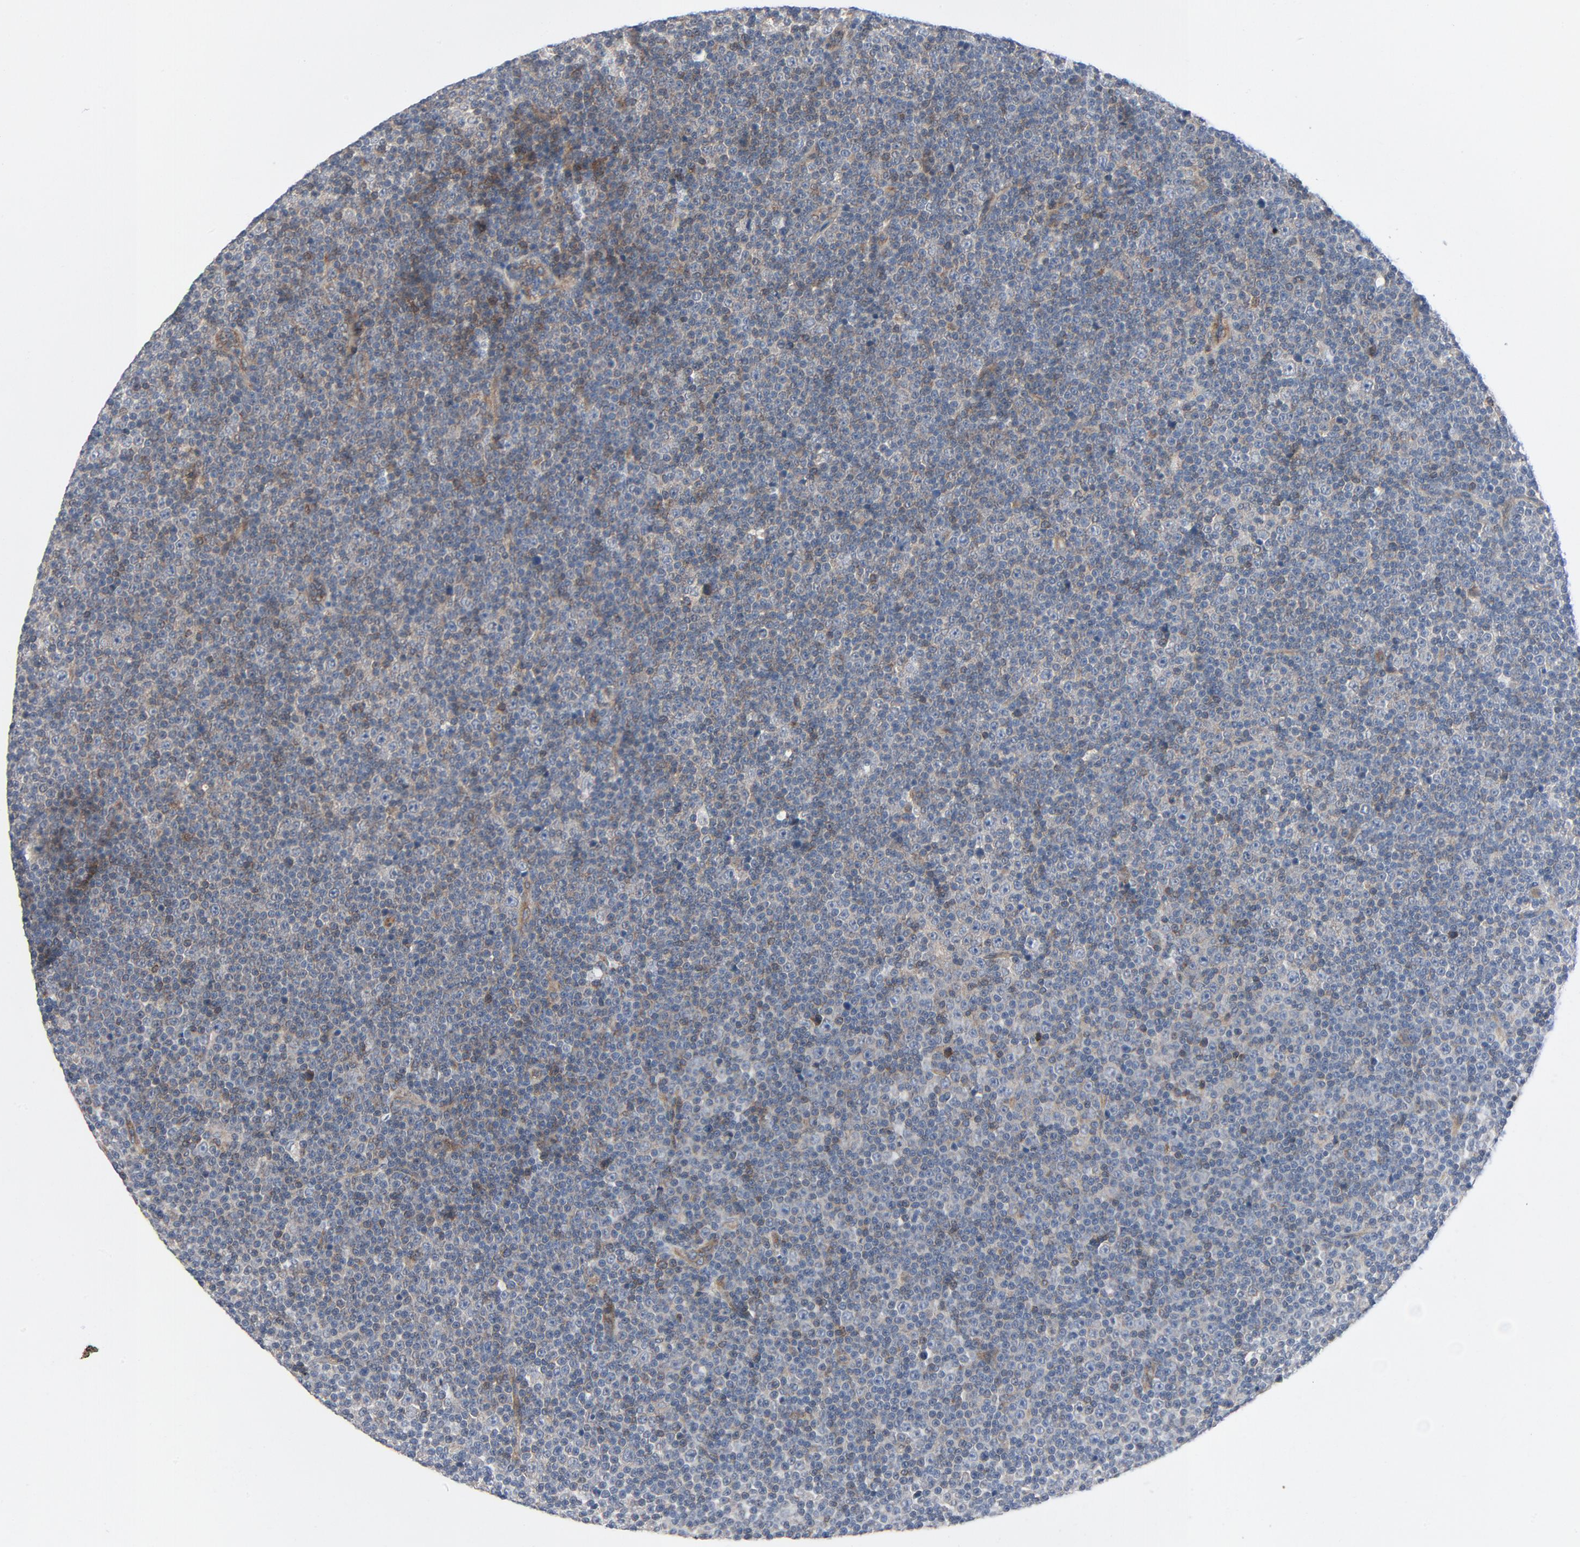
{"staining": {"intensity": "weak", "quantity": ">75%", "location": "cytoplasmic/membranous"}, "tissue": "lymphoma", "cell_type": "Tumor cells", "image_type": "cancer", "snomed": [{"axis": "morphology", "description": "Malignant lymphoma, non-Hodgkin's type, Low grade"}, {"axis": "topography", "description": "Lymph node"}], "caption": "Weak cytoplasmic/membranous protein positivity is identified in about >75% of tumor cells in malignant lymphoma, non-Hodgkin's type (low-grade).", "gene": "TSG101", "patient": {"sex": "female", "age": 67}}